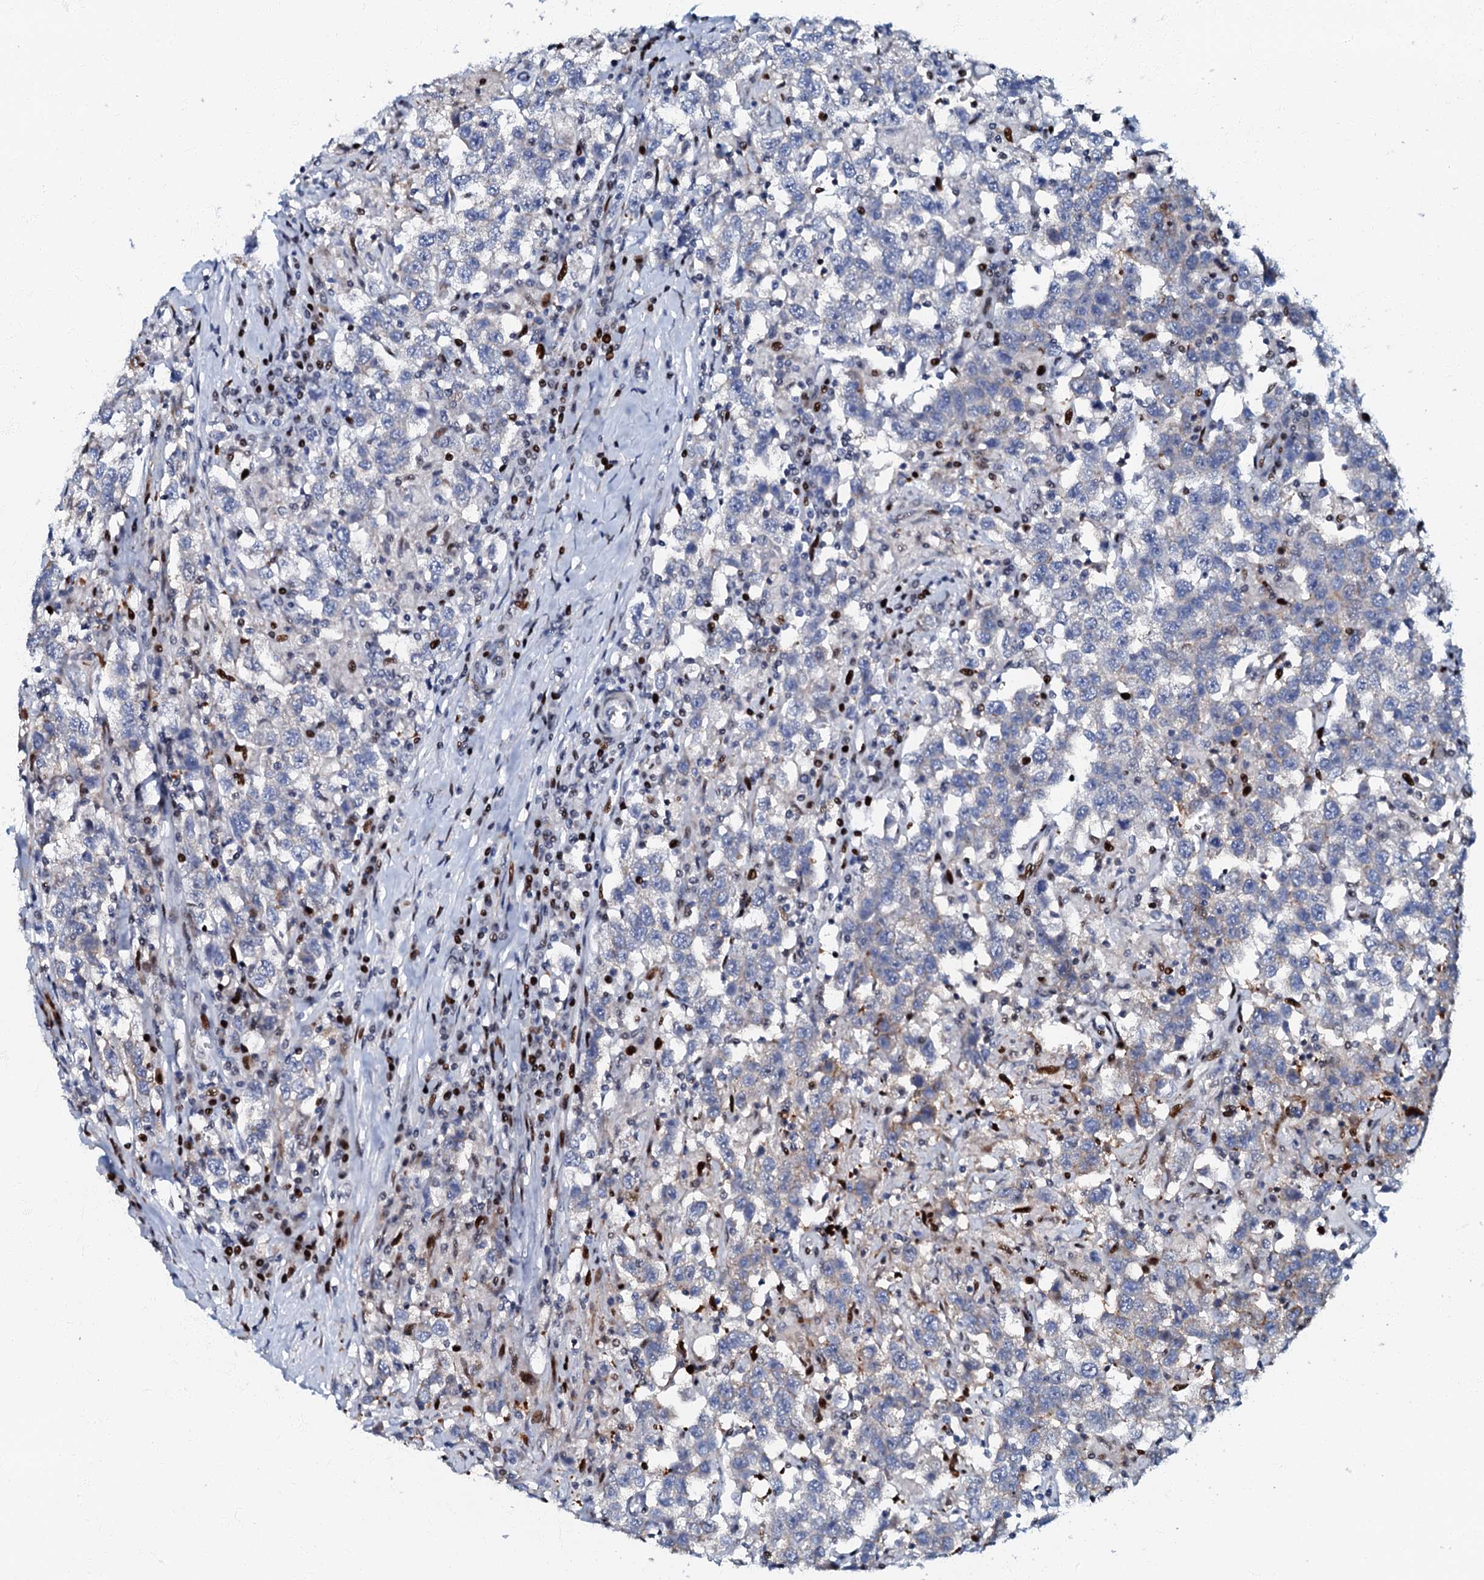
{"staining": {"intensity": "negative", "quantity": "none", "location": "none"}, "tissue": "testis cancer", "cell_type": "Tumor cells", "image_type": "cancer", "snomed": [{"axis": "morphology", "description": "Seminoma, NOS"}, {"axis": "topography", "description": "Testis"}], "caption": "Micrograph shows no protein staining in tumor cells of seminoma (testis) tissue.", "gene": "MFSD5", "patient": {"sex": "male", "age": 41}}